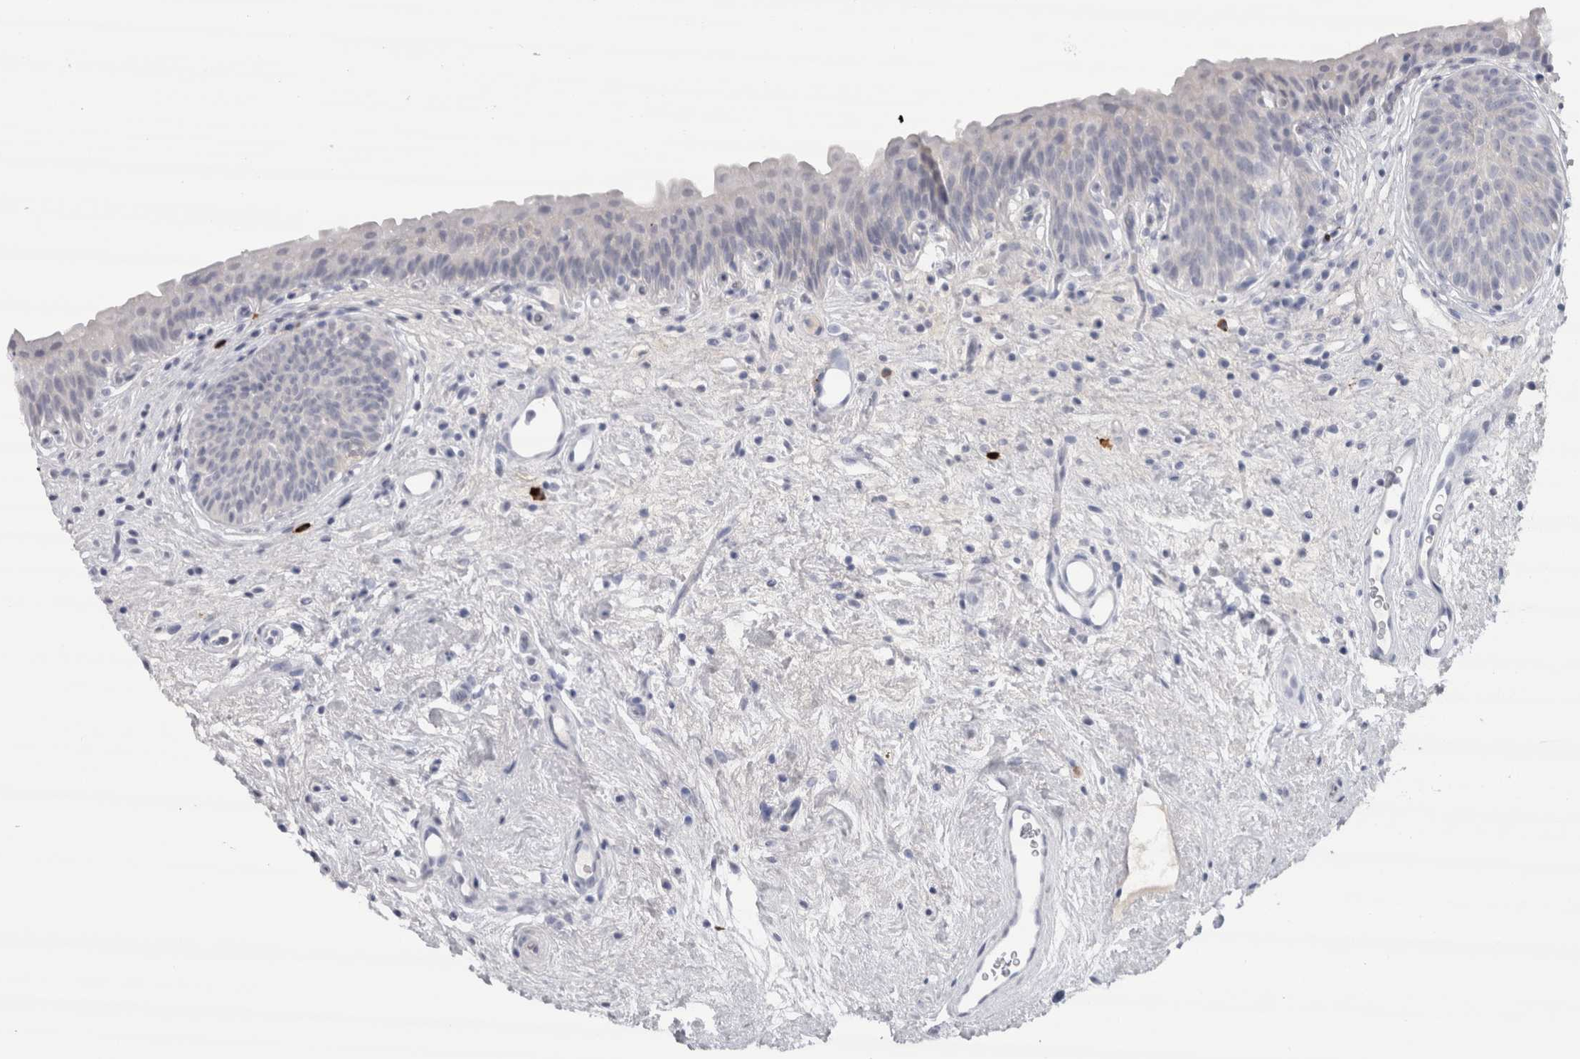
{"staining": {"intensity": "negative", "quantity": "none", "location": "none"}, "tissue": "urinary bladder", "cell_type": "Urothelial cells", "image_type": "normal", "snomed": [{"axis": "morphology", "description": "Normal tissue, NOS"}, {"axis": "topography", "description": "Urinary bladder"}], "caption": "This is an IHC histopathology image of benign urinary bladder. There is no expression in urothelial cells.", "gene": "CDH17", "patient": {"sex": "male", "age": 83}}